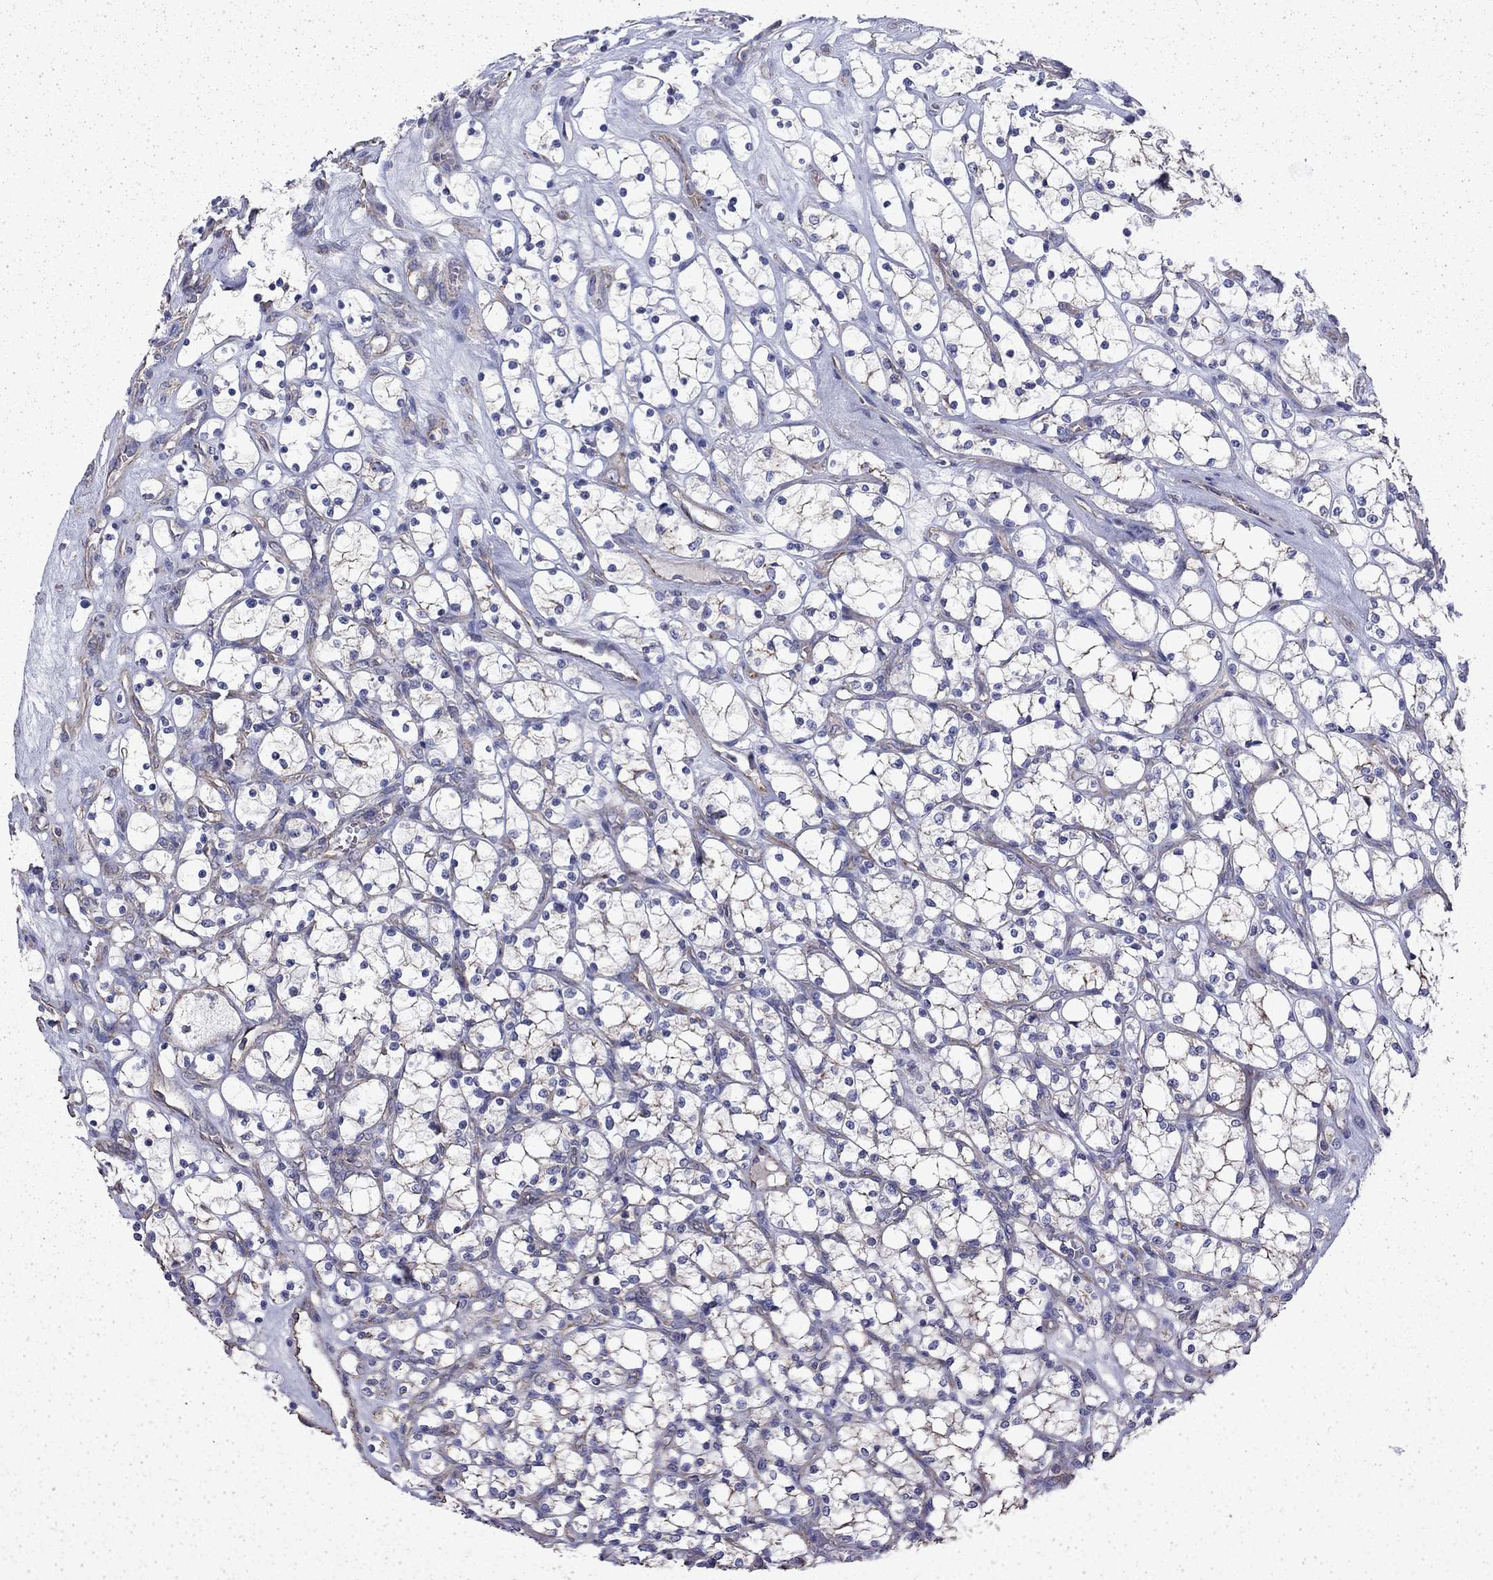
{"staining": {"intensity": "negative", "quantity": "none", "location": "none"}, "tissue": "renal cancer", "cell_type": "Tumor cells", "image_type": "cancer", "snomed": [{"axis": "morphology", "description": "Adenocarcinoma, NOS"}, {"axis": "topography", "description": "Kidney"}], "caption": "Immunohistochemistry histopathology image of neoplastic tissue: human renal cancer stained with DAB displays no significant protein positivity in tumor cells. (DAB (3,3'-diaminobenzidine) immunohistochemistry (IHC), high magnification).", "gene": "DTNA", "patient": {"sex": "female", "age": 69}}